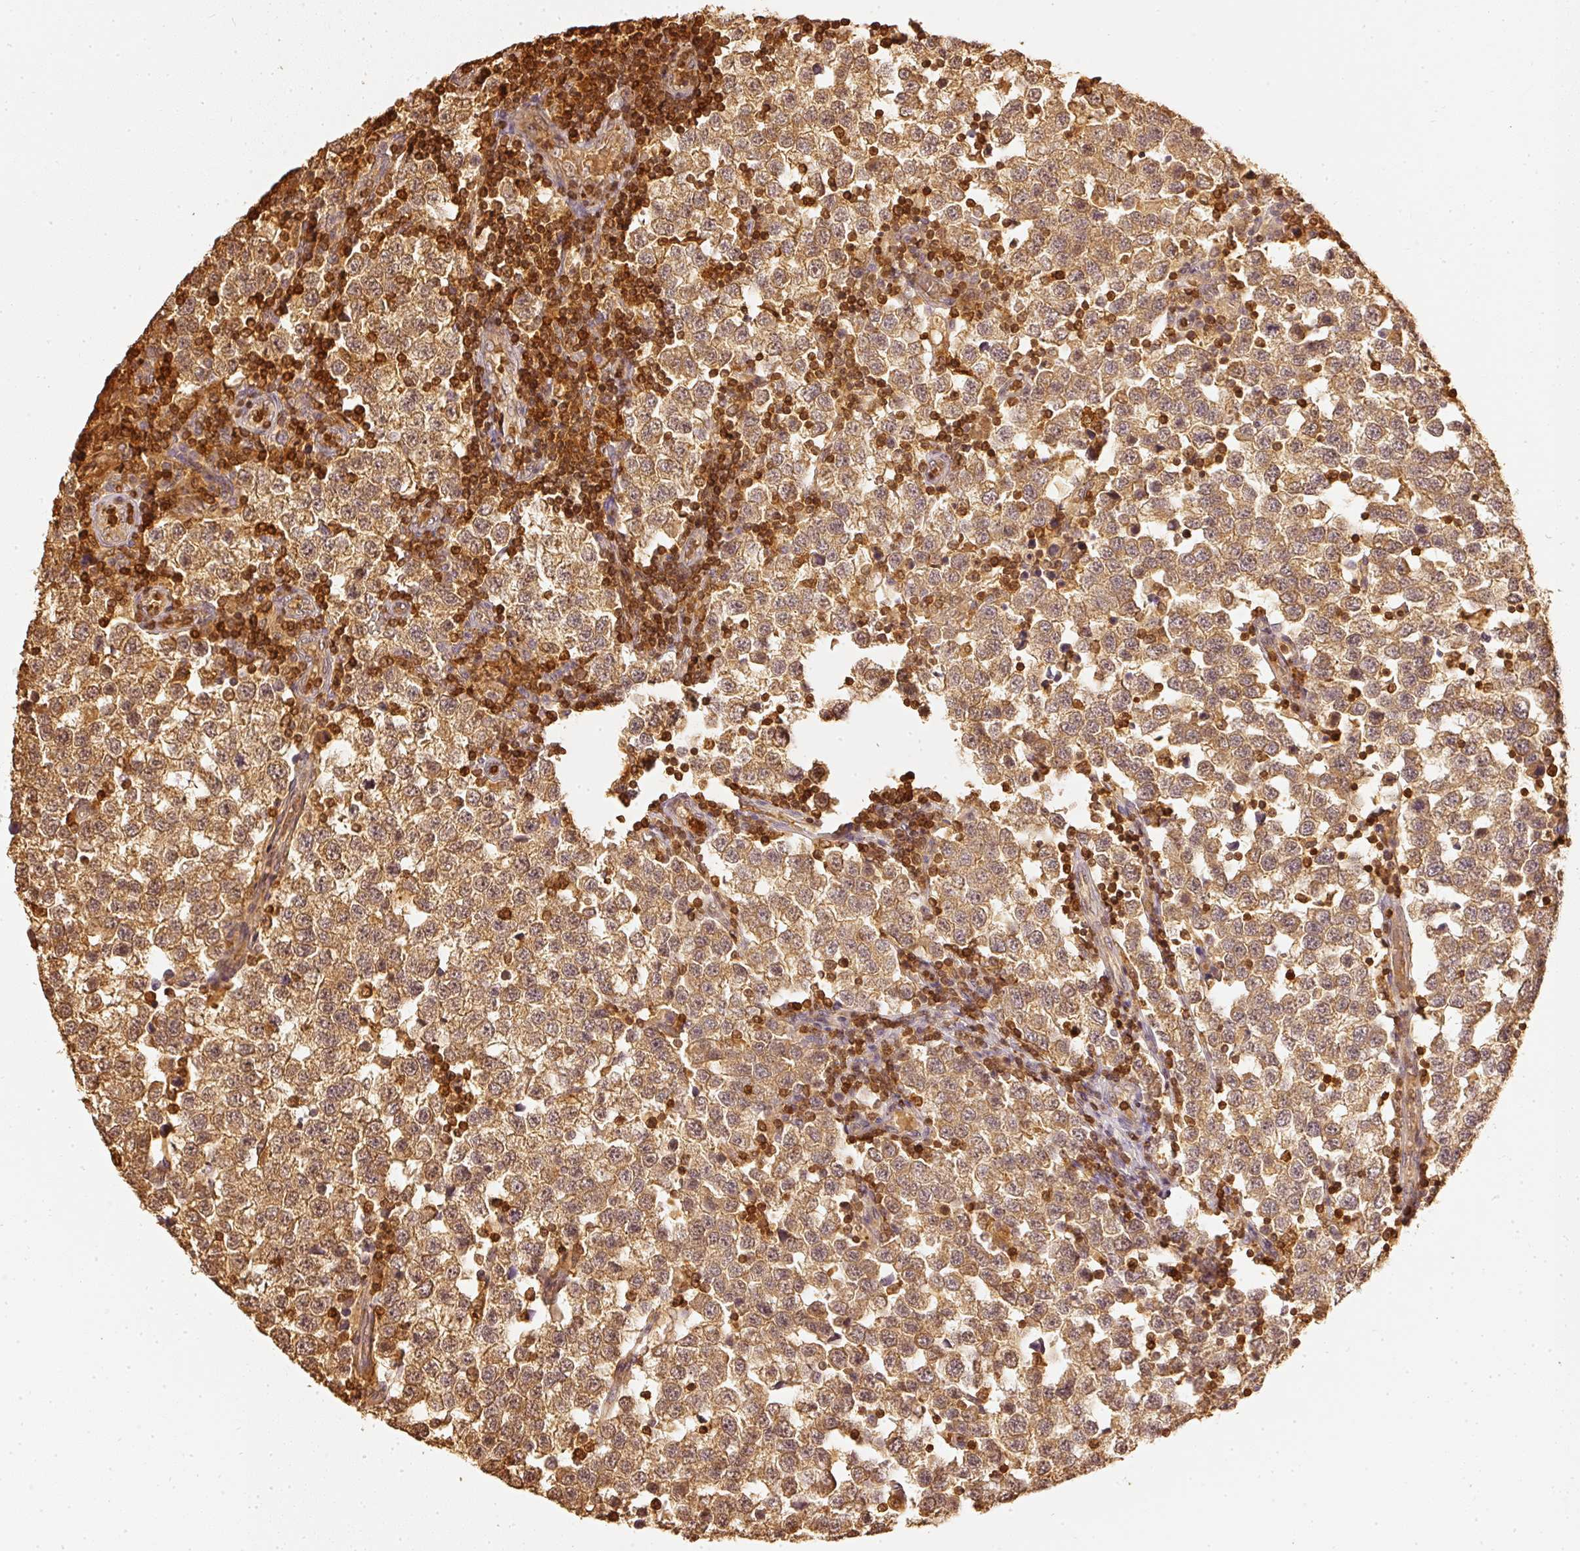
{"staining": {"intensity": "moderate", "quantity": ">75%", "location": "cytoplasmic/membranous,nuclear"}, "tissue": "testis cancer", "cell_type": "Tumor cells", "image_type": "cancer", "snomed": [{"axis": "morphology", "description": "Seminoma, NOS"}, {"axis": "topography", "description": "Testis"}], "caption": "Seminoma (testis) stained with DAB (3,3'-diaminobenzidine) IHC shows medium levels of moderate cytoplasmic/membranous and nuclear expression in approximately >75% of tumor cells. (IHC, brightfield microscopy, high magnification).", "gene": "PFN1", "patient": {"sex": "male", "age": 34}}